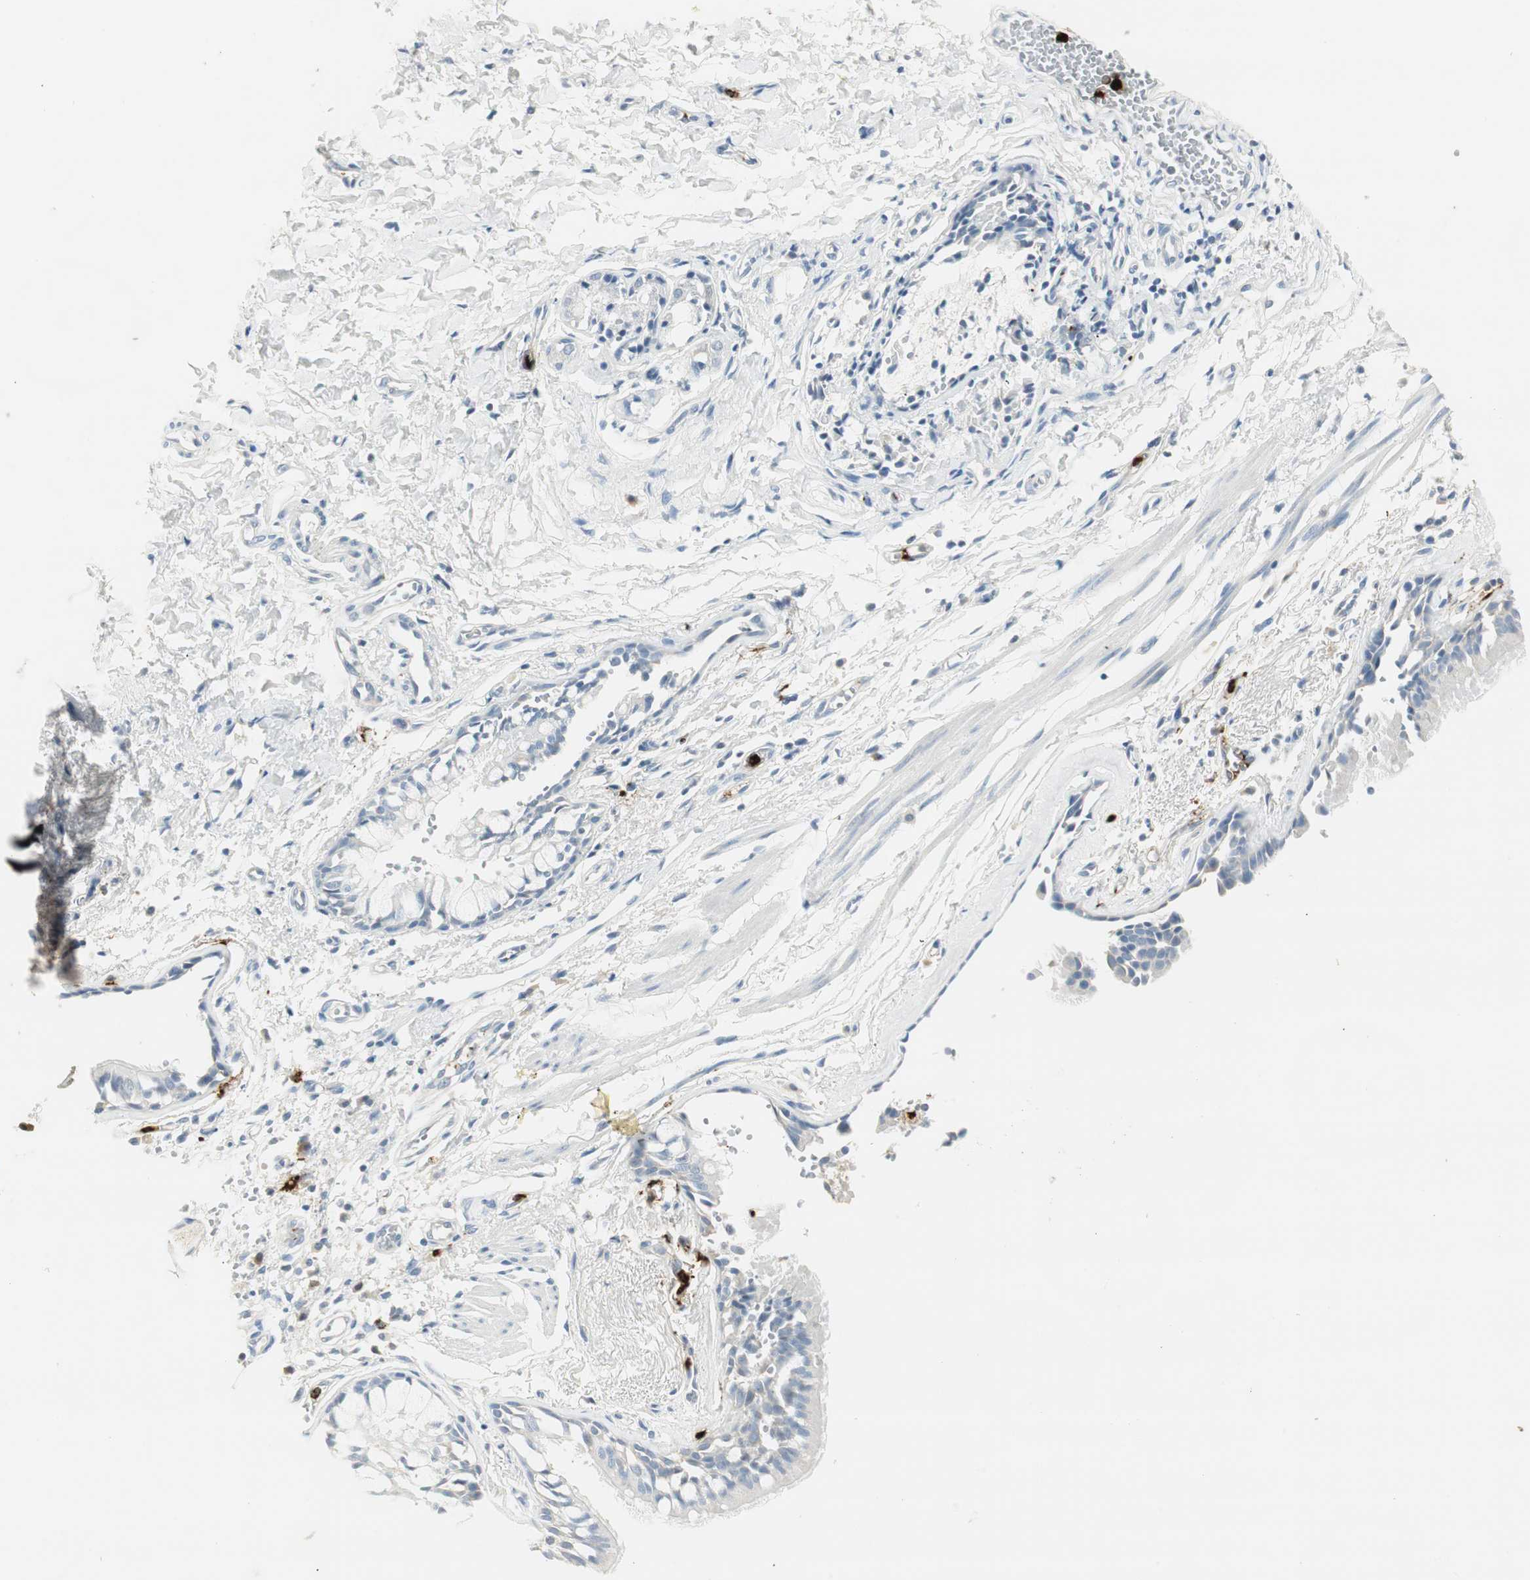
{"staining": {"intensity": "negative", "quantity": "none", "location": "none"}, "tissue": "bronchus", "cell_type": "Respiratory epithelial cells", "image_type": "normal", "snomed": [{"axis": "morphology", "description": "Normal tissue, NOS"}, {"axis": "topography", "description": "Bronchus"}, {"axis": "topography", "description": "Lung"}], "caption": "The immunohistochemistry image has no significant expression in respiratory epithelial cells of bronchus. (Immunohistochemistry, brightfield microscopy, high magnification).", "gene": "PRTN3", "patient": {"sex": "female", "age": 56}}